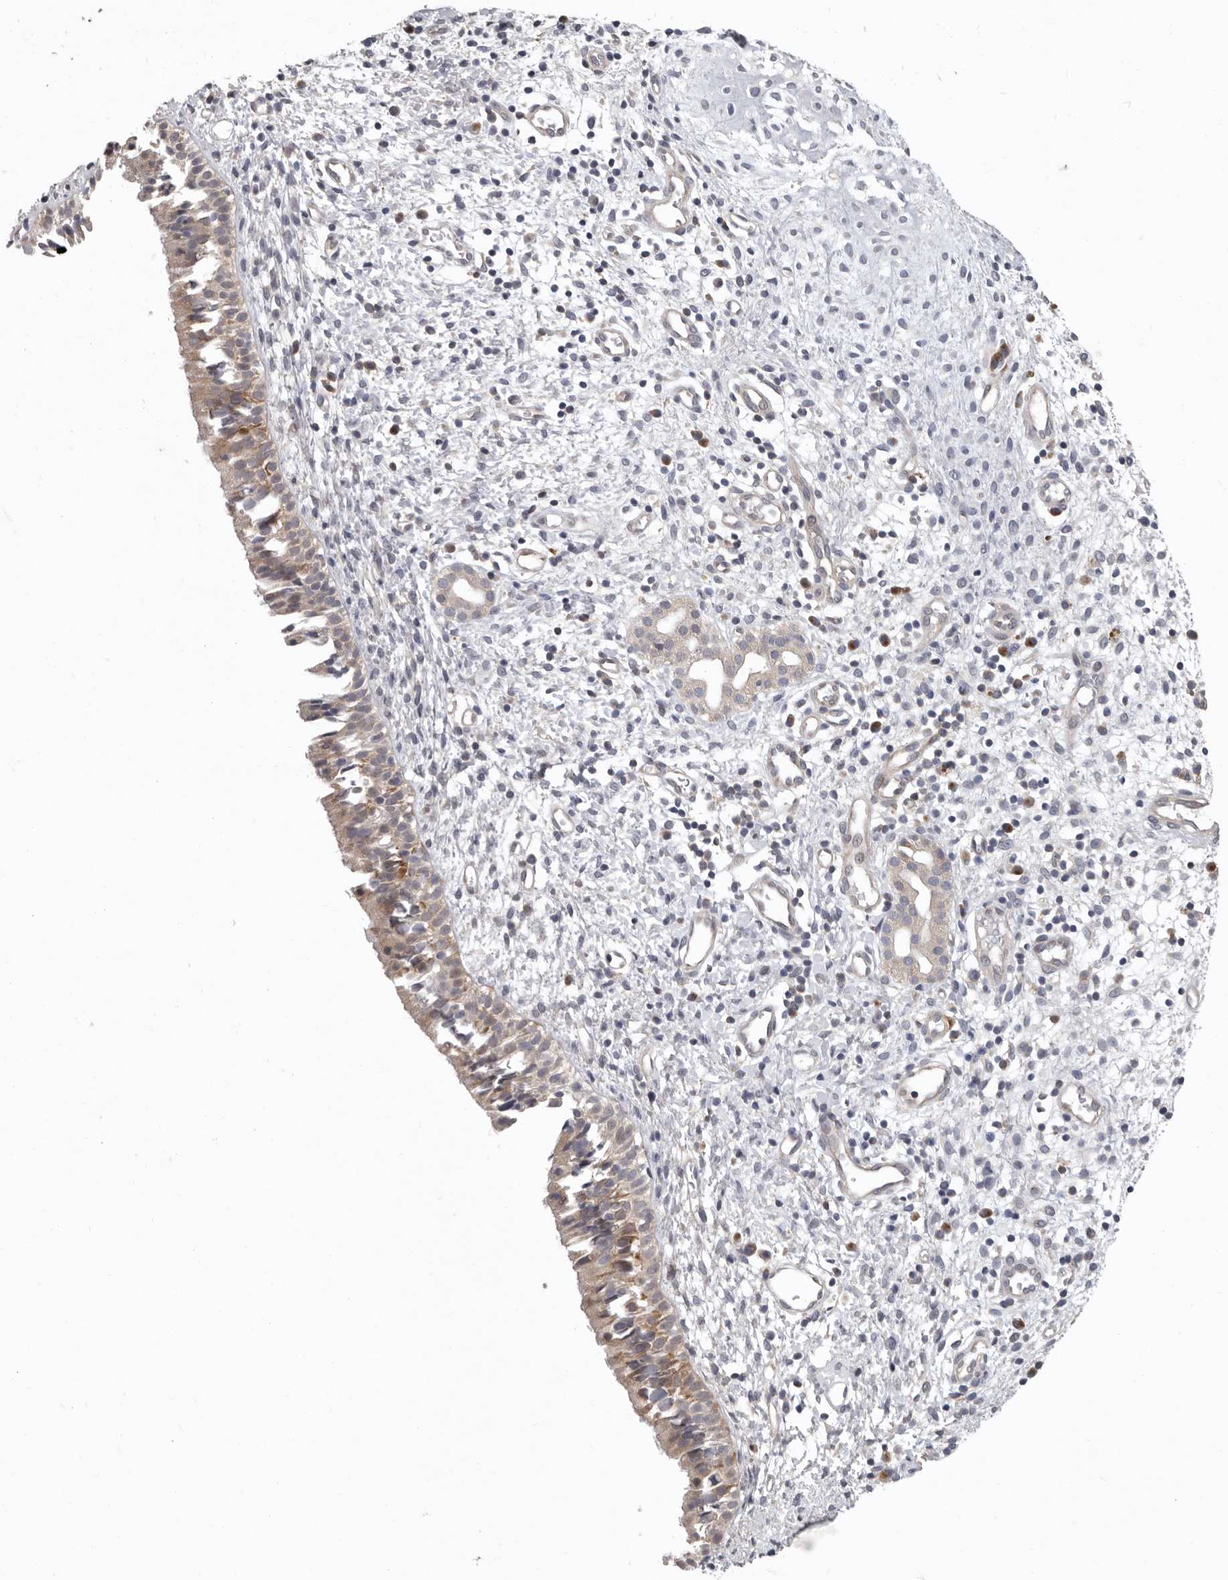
{"staining": {"intensity": "weak", "quantity": "25%-75%", "location": "cytoplasmic/membranous"}, "tissue": "nasopharynx", "cell_type": "Respiratory epithelial cells", "image_type": "normal", "snomed": [{"axis": "morphology", "description": "Normal tissue, NOS"}, {"axis": "topography", "description": "Nasopharynx"}], "caption": "Immunohistochemical staining of benign human nasopharynx exhibits low levels of weak cytoplasmic/membranous positivity in about 25%-75% of respiratory epithelial cells. (IHC, brightfield microscopy, high magnification).", "gene": "RALGPS2", "patient": {"sex": "male", "age": 22}}